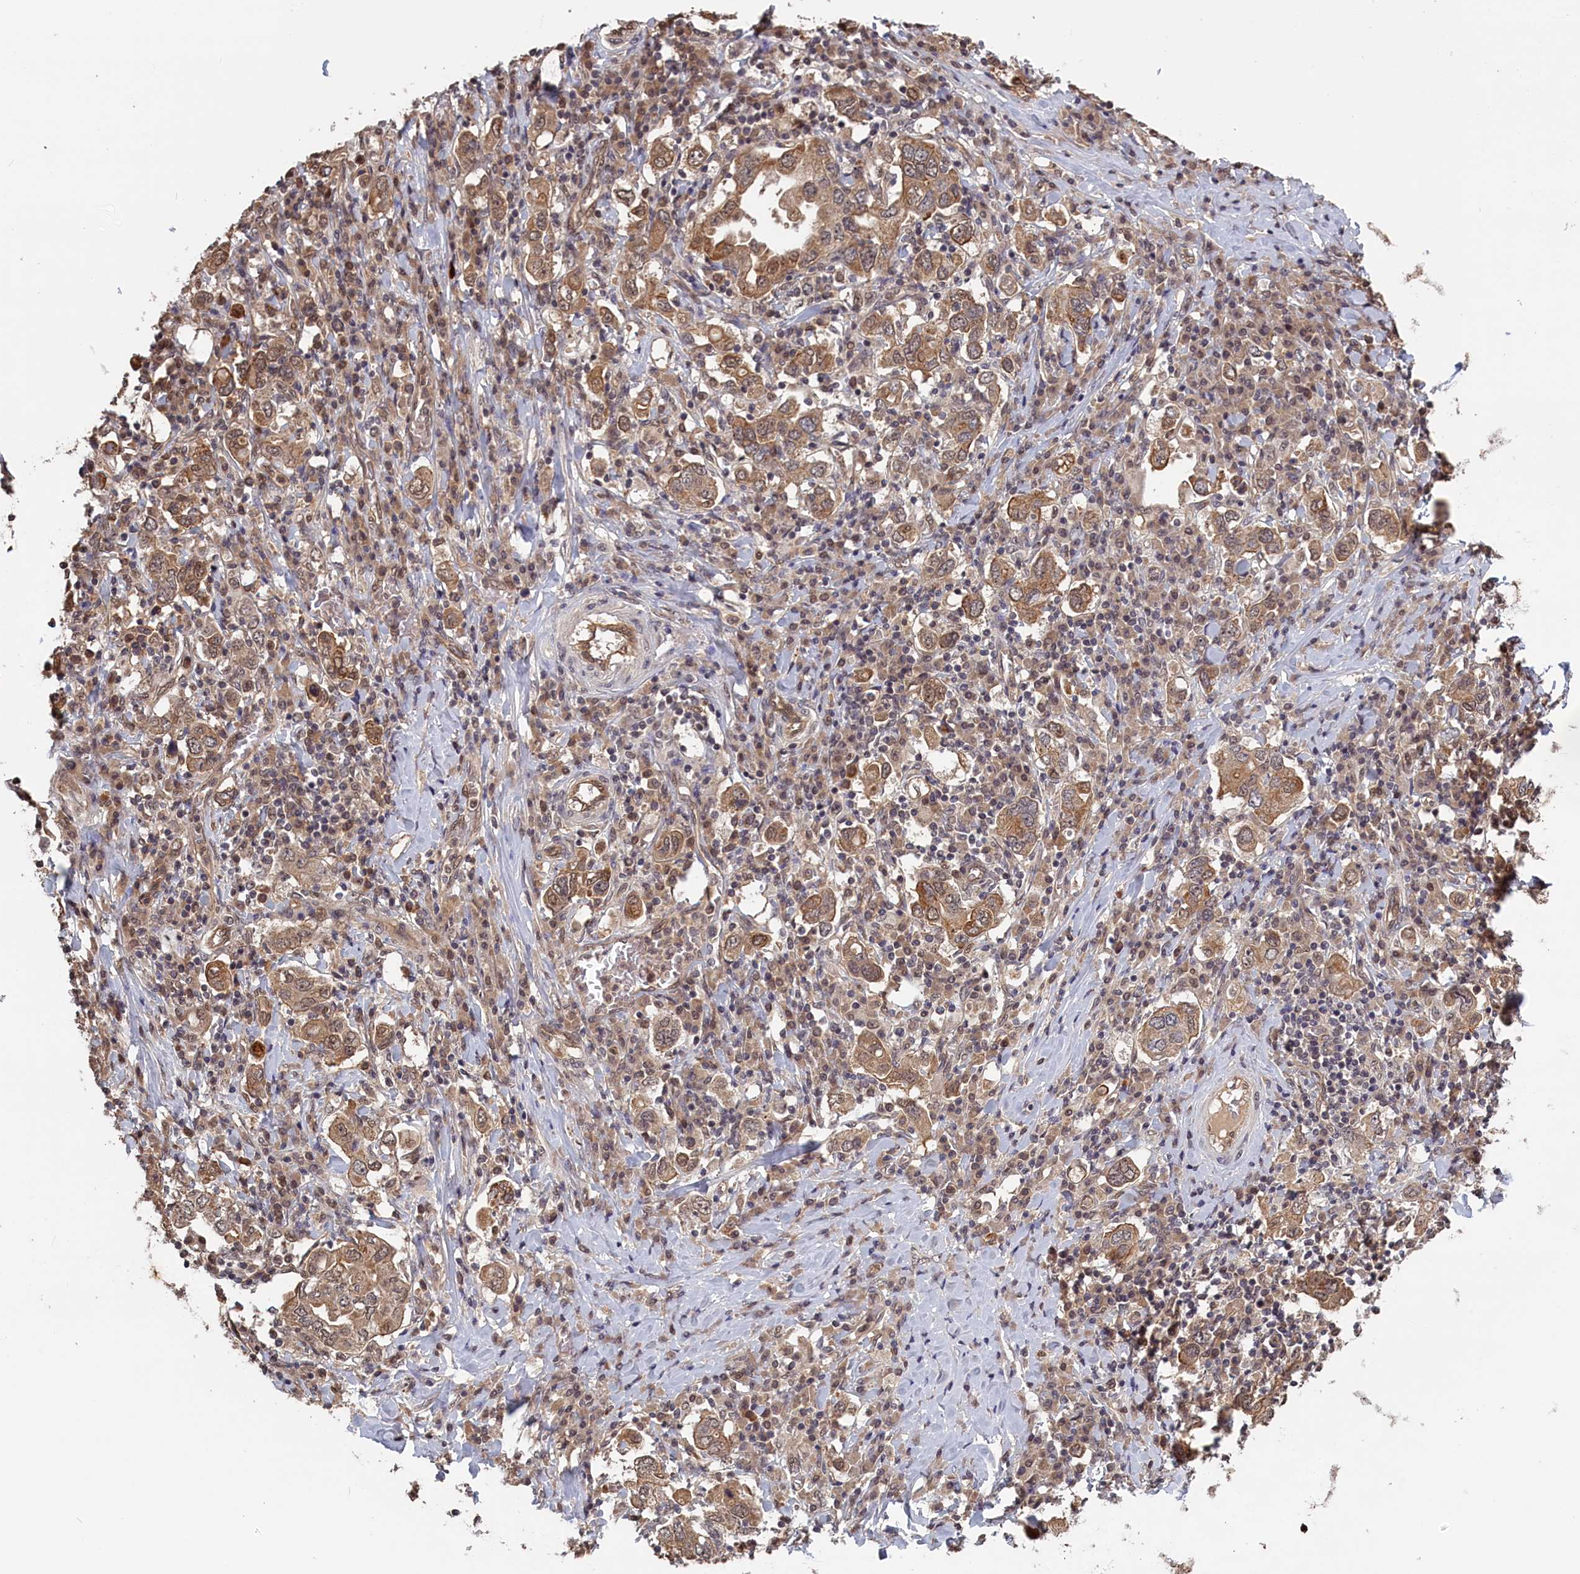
{"staining": {"intensity": "moderate", "quantity": ">75%", "location": "cytoplasmic/membranous"}, "tissue": "stomach cancer", "cell_type": "Tumor cells", "image_type": "cancer", "snomed": [{"axis": "morphology", "description": "Adenocarcinoma, NOS"}, {"axis": "topography", "description": "Stomach, upper"}], "caption": "Immunohistochemistry of stomach adenocarcinoma exhibits medium levels of moderate cytoplasmic/membranous staining in approximately >75% of tumor cells.", "gene": "PLP2", "patient": {"sex": "male", "age": 62}}